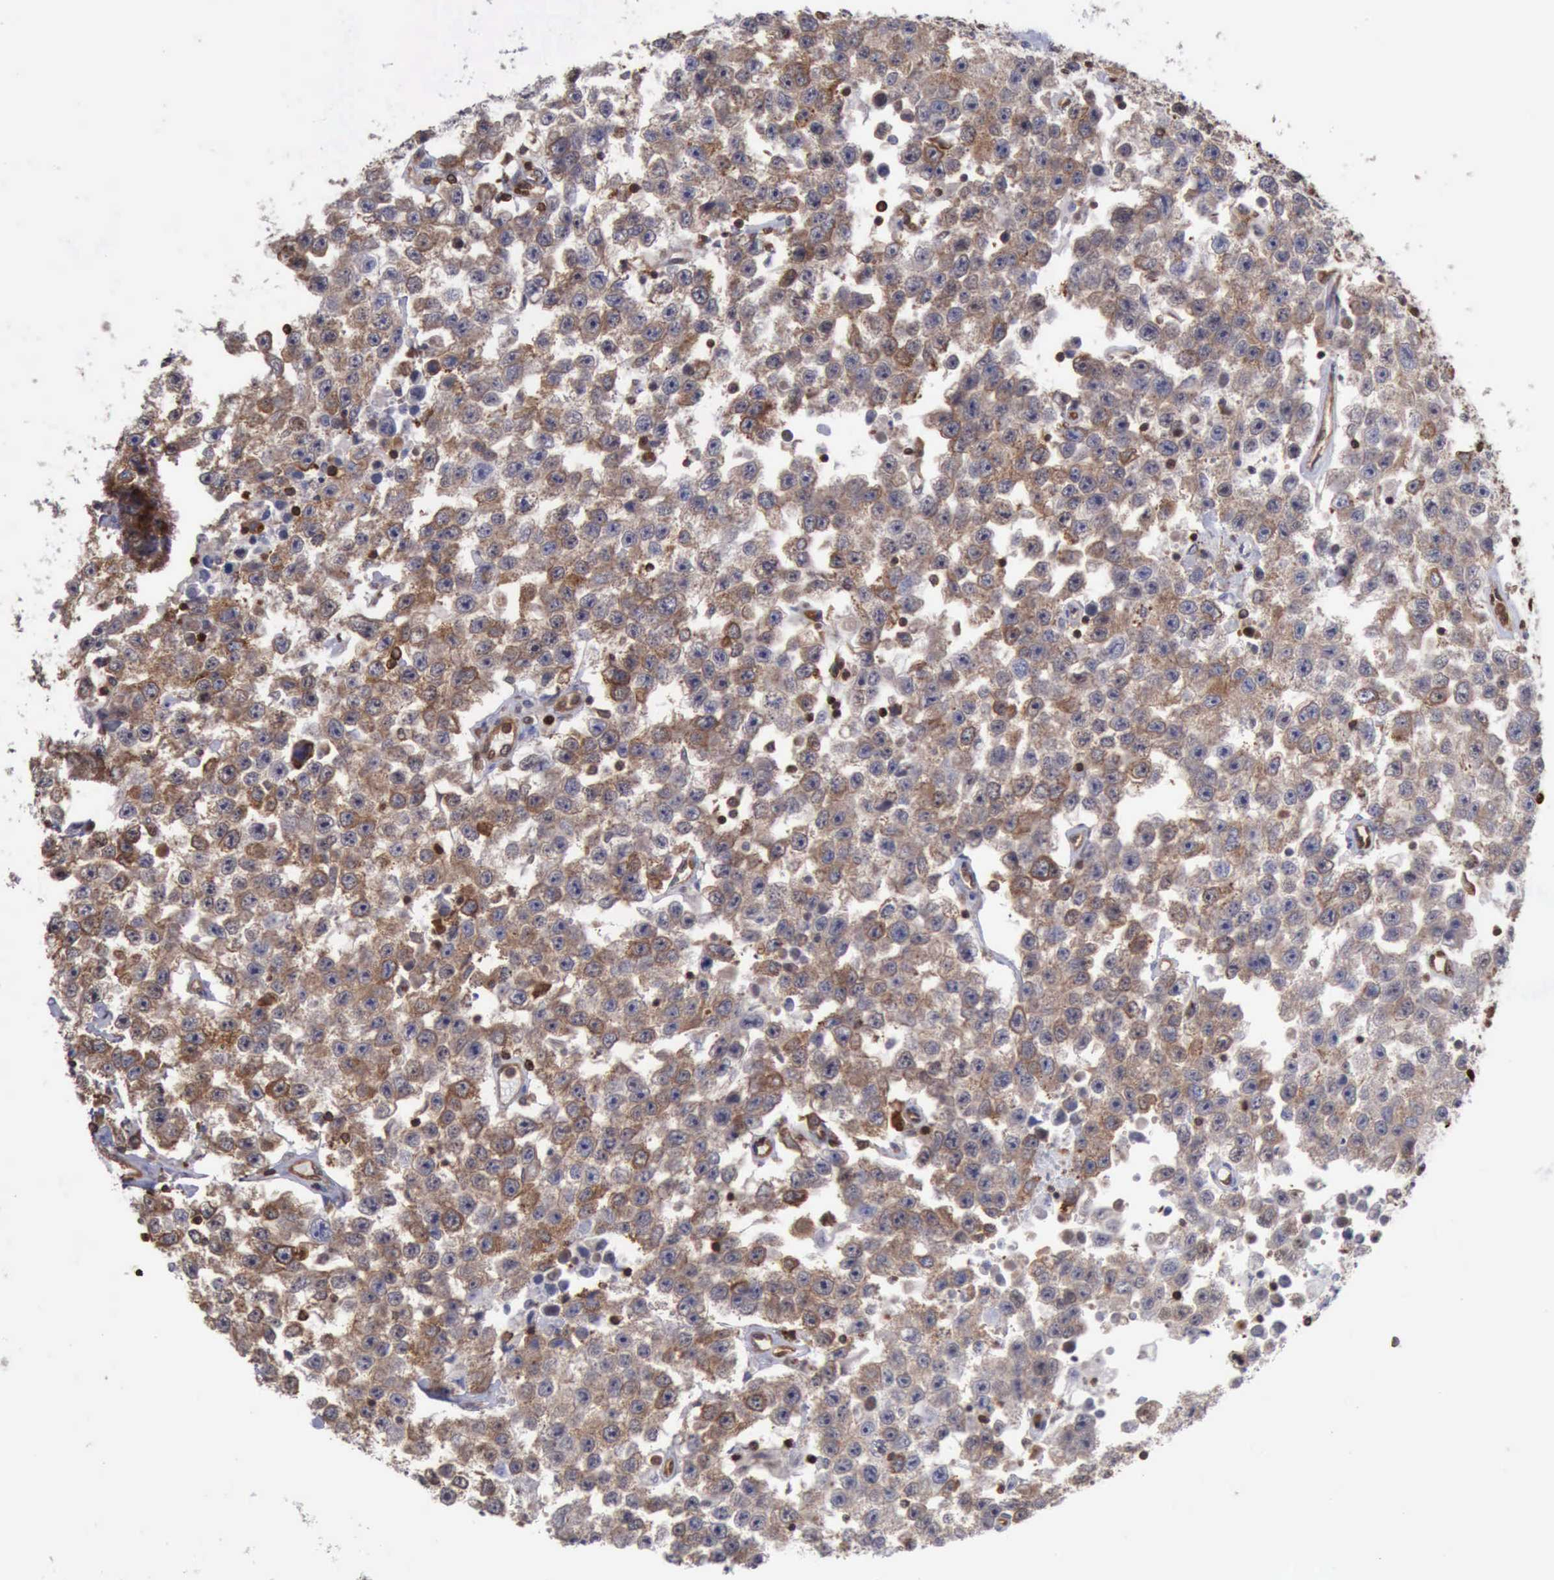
{"staining": {"intensity": "strong", "quantity": ">75%", "location": "cytoplasmic/membranous"}, "tissue": "testis cancer", "cell_type": "Tumor cells", "image_type": "cancer", "snomed": [{"axis": "morphology", "description": "Seminoma, NOS"}, {"axis": "topography", "description": "Testis"}], "caption": "Testis cancer stained with a protein marker exhibits strong staining in tumor cells.", "gene": "PDCD4", "patient": {"sex": "male", "age": 52}}